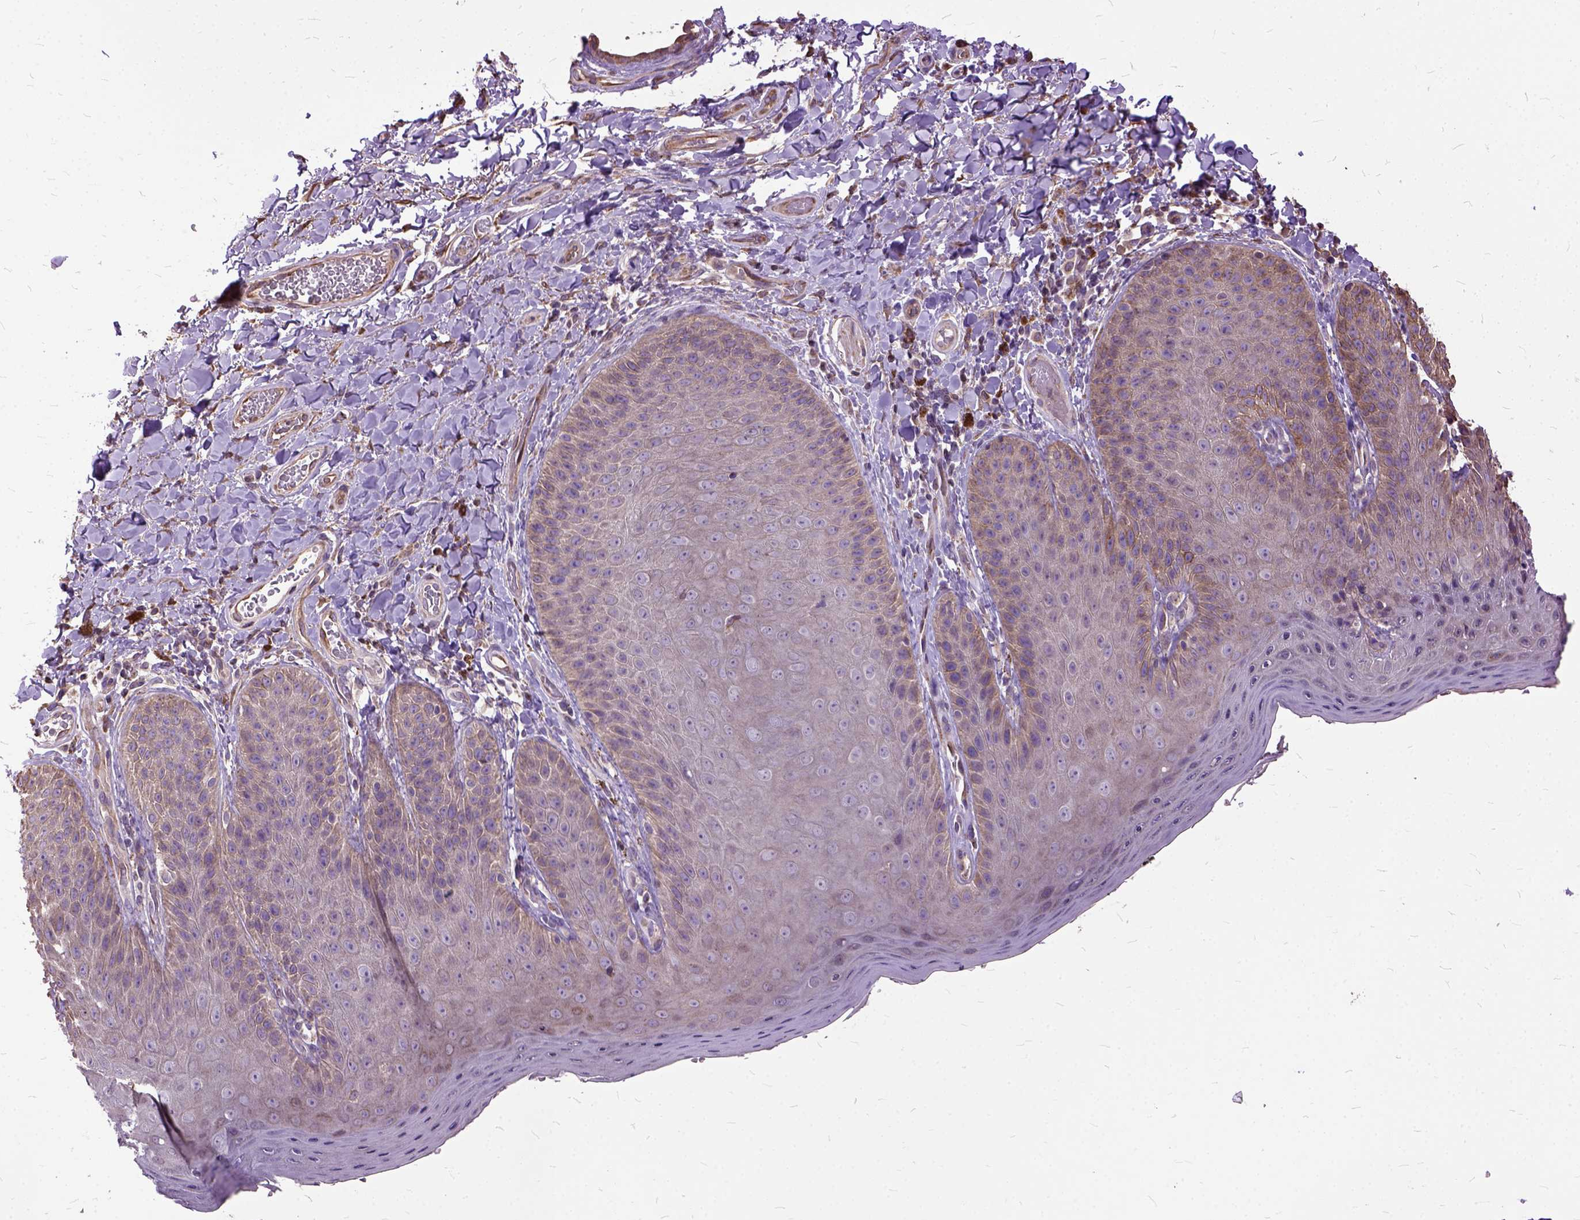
{"staining": {"intensity": "weak", "quantity": "25%-75%", "location": "cytoplasmic/membranous"}, "tissue": "skin", "cell_type": "Epidermal cells", "image_type": "normal", "snomed": [{"axis": "morphology", "description": "Normal tissue, NOS"}, {"axis": "topography", "description": "Anal"}], "caption": "A high-resolution histopathology image shows immunohistochemistry (IHC) staining of normal skin, which demonstrates weak cytoplasmic/membranous expression in approximately 25%-75% of epidermal cells.", "gene": "AREG", "patient": {"sex": "male", "age": 53}}